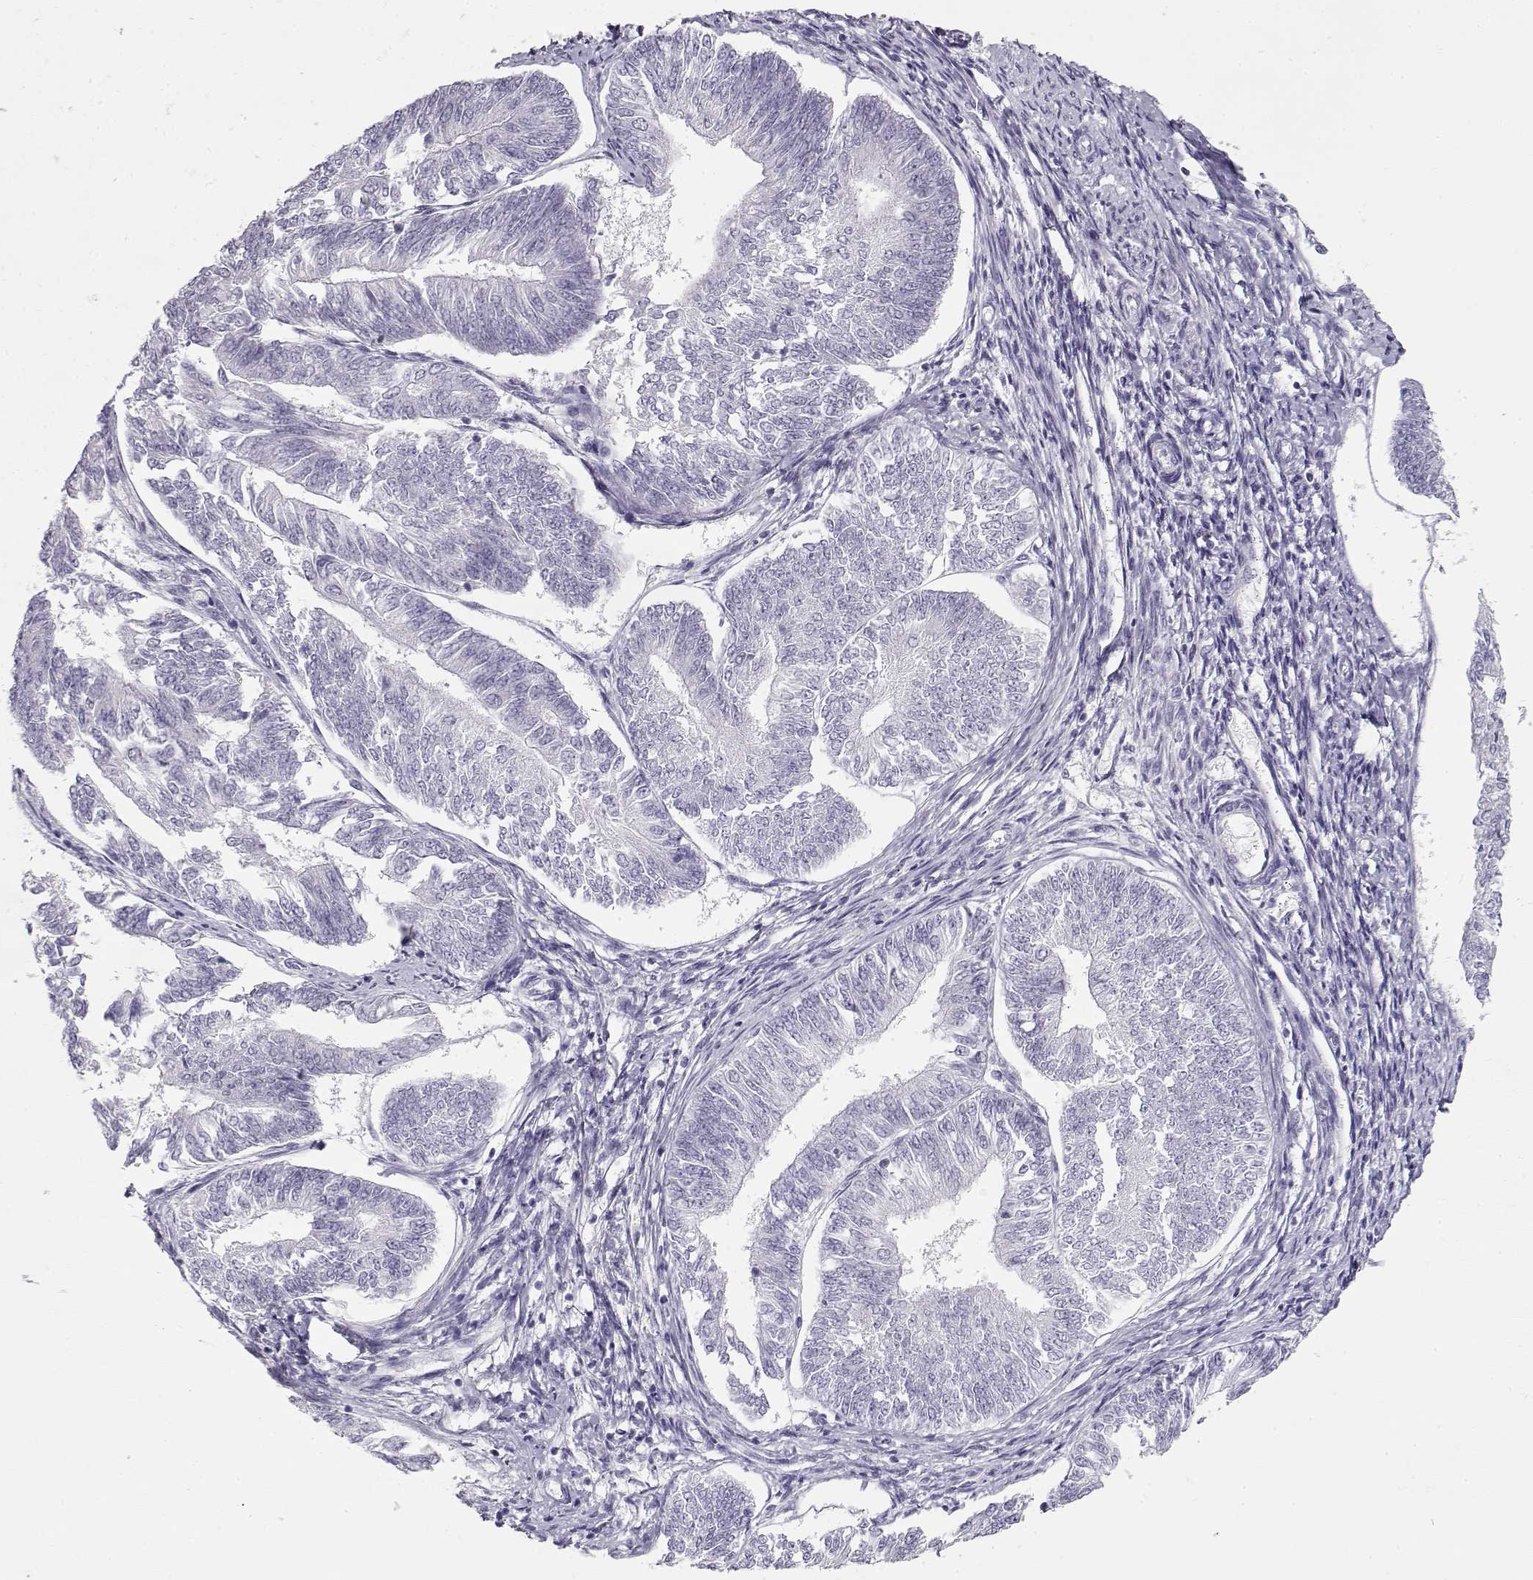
{"staining": {"intensity": "negative", "quantity": "none", "location": "none"}, "tissue": "endometrial cancer", "cell_type": "Tumor cells", "image_type": "cancer", "snomed": [{"axis": "morphology", "description": "Adenocarcinoma, NOS"}, {"axis": "topography", "description": "Endometrium"}], "caption": "DAB immunohistochemical staining of endometrial cancer reveals no significant expression in tumor cells. Brightfield microscopy of immunohistochemistry stained with DAB (3,3'-diaminobenzidine) (brown) and hematoxylin (blue), captured at high magnification.", "gene": "NUTM1", "patient": {"sex": "female", "age": 58}}